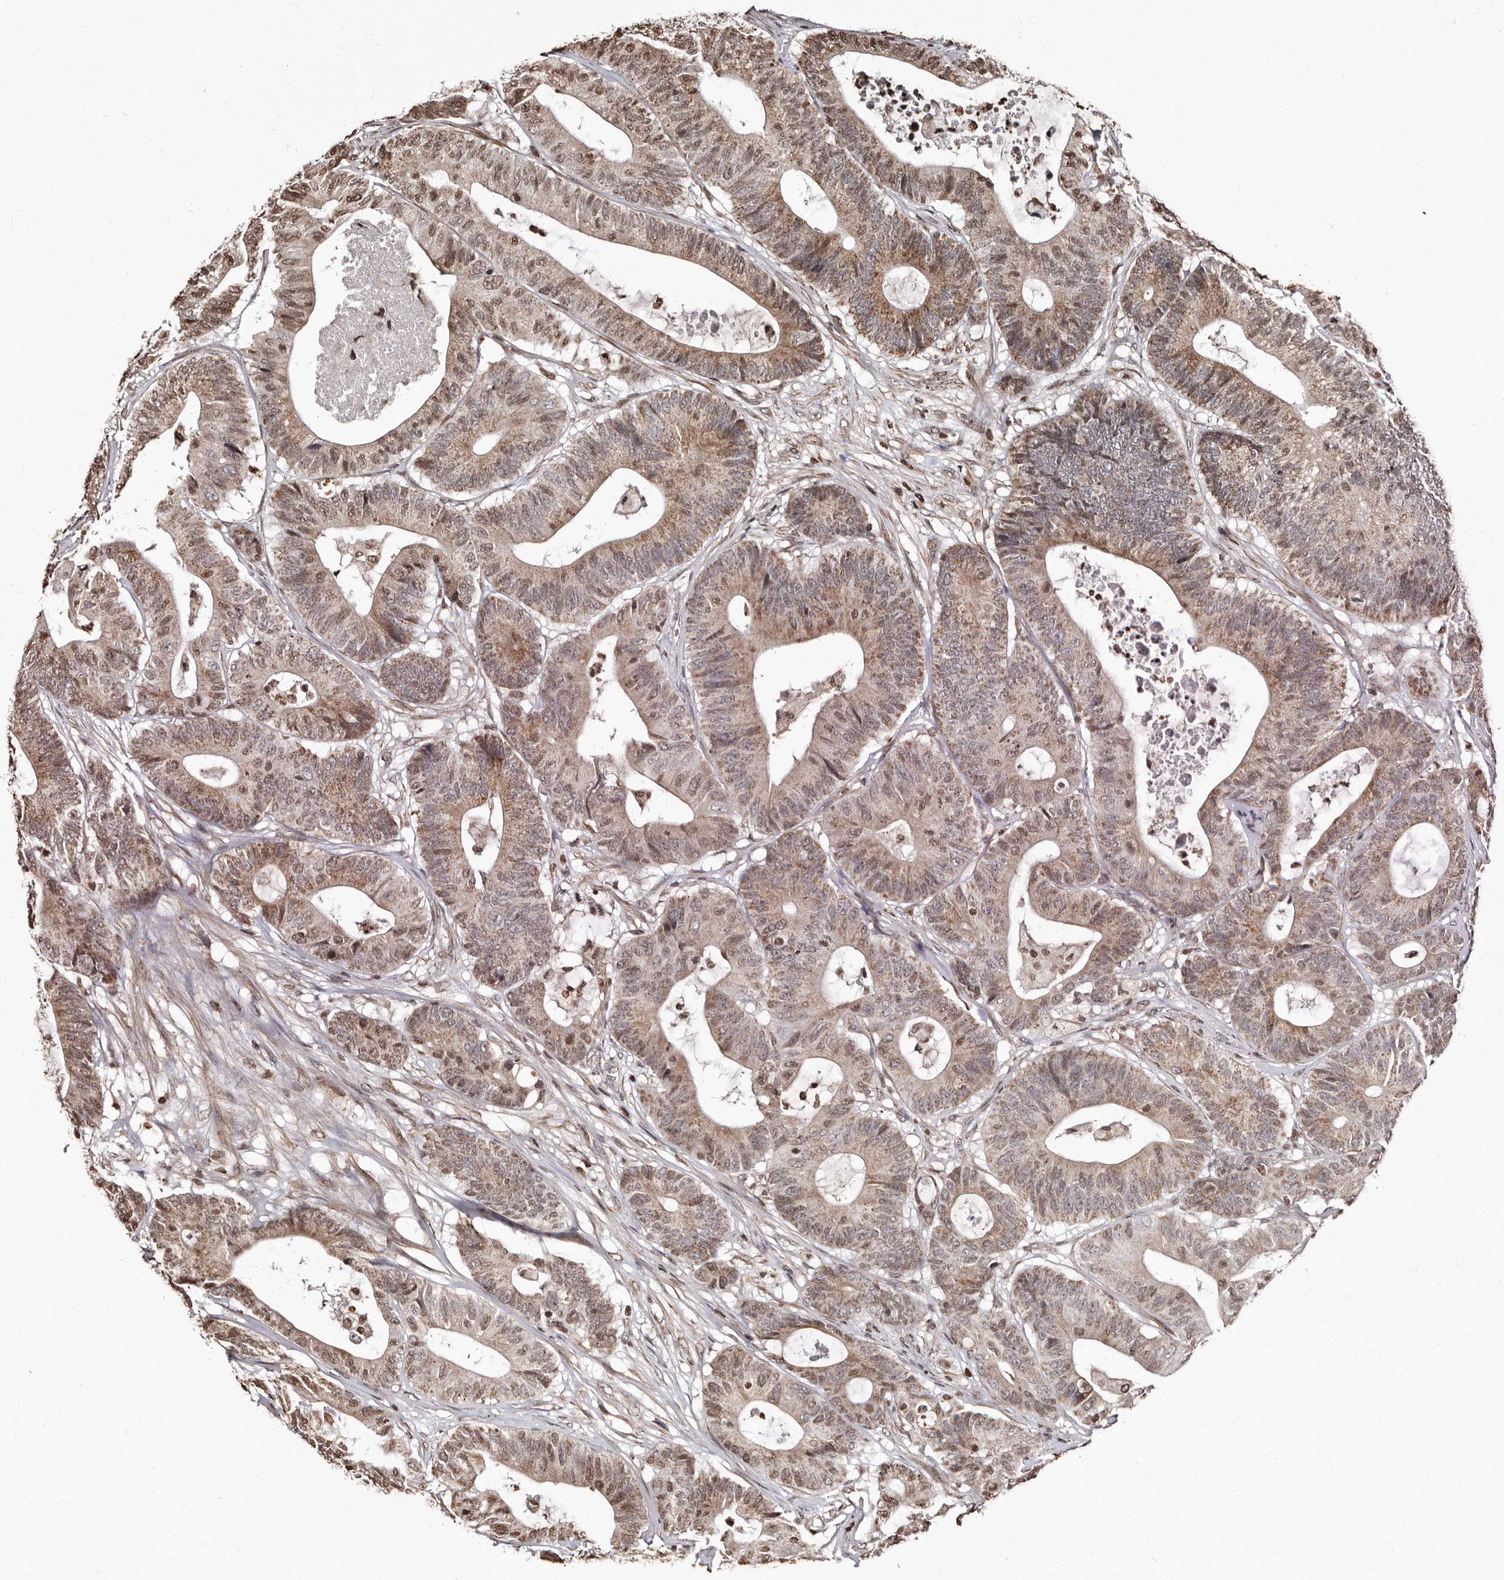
{"staining": {"intensity": "weak", "quantity": ">75%", "location": "cytoplasmic/membranous,nuclear"}, "tissue": "colorectal cancer", "cell_type": "Tumor cells", "image_type": "cancer", "snomed": [{"axis": "morphology", "description": "Adenocarcinoma, NOS"}, {"axis": "topography", "description": "Colon"}], "caption": "Human colorectal adenocarcinoma stained with a brown dye demonstrates weak cytoplasmic/membranous and nuclear positive expression in about >75% of tumor cells.", "gene": "CCDC190", "patient": {"sex": "female", "age": 84}}